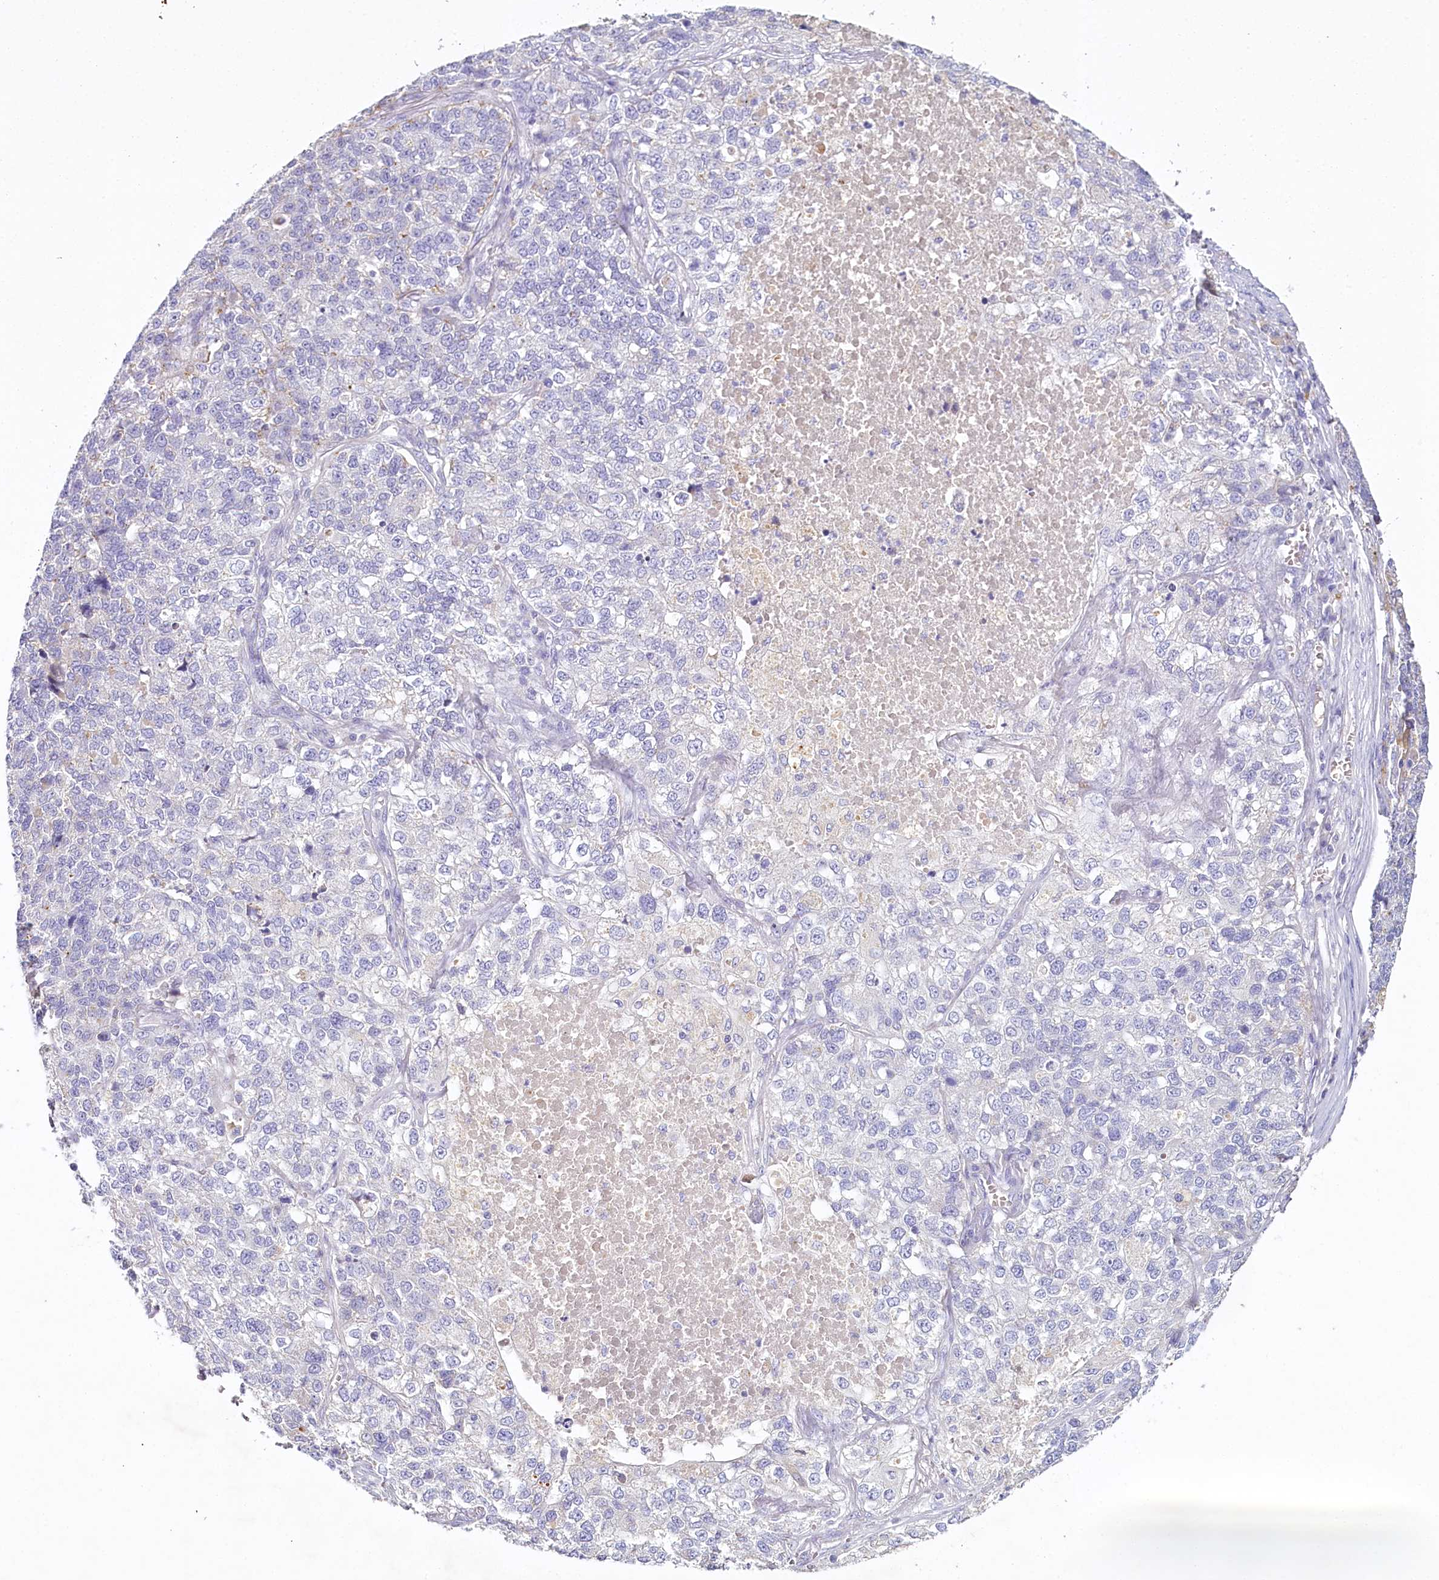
{"staining": {"intensity": "negative", "quantity": "none", "location": "none"}, "tissue": "lung cancer", "cell_type": "Tumor cells", "image_type": "cancer", "snomed": [{"axis": "morphology", "description": "Adenocarcinoma, NOS"}, {"axis": "topography", "description": "Lung"}], "caption": "Human lung cancer (adenocarcinoma) stained for a protein using IHC exhibits no positivity in tumor cells.", "gene": "HPD", "patient": {"sex": "male", "age": 49}}